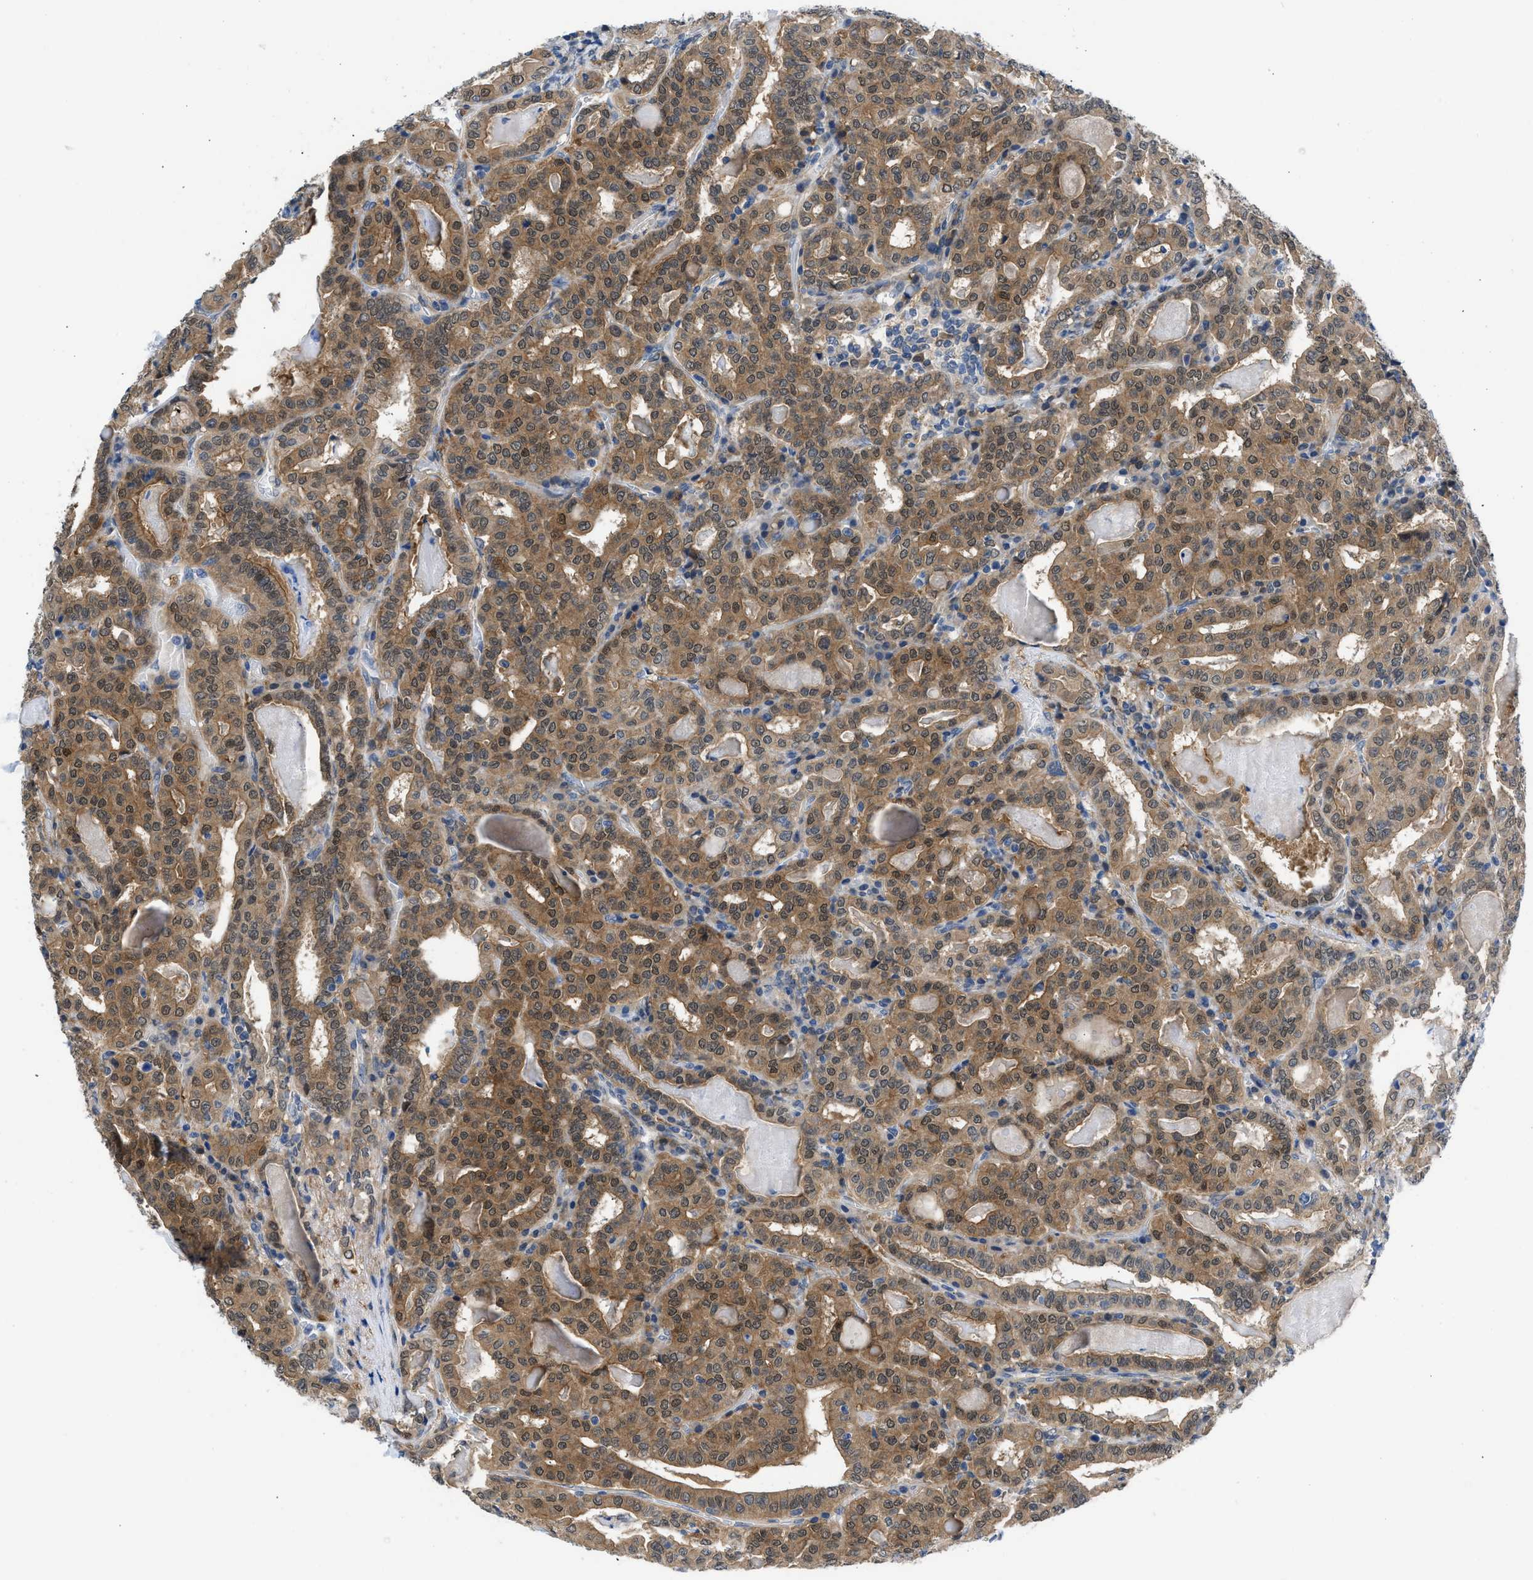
{"staining": {"intensity": "moderate", "quantity": ">75%", "location": "cytoplasmic/membranous,nuclear"}, "tissue": "thyroid cancer", "cell_type": "Tumor cells", "image_type": "cancer", "snomed": [{"axis": "morphology", "description": "Papillary adenocarcinoma, NOS"}, {"axis": "topography", "description": "Thyroid gland"}], "caption": "Tumor cells display medium levels of moderate cytoplasmic/membranous and nuclear staining in approximately >75% of cells in human papillary adenocarcinoma (thyroid). Using DAB (brown) and hematoxylin (blue) stains, captured at high magnification using brightfield microscopy.", "gene": "CBR1", "patient": {"sex": "female", "age": 42}}